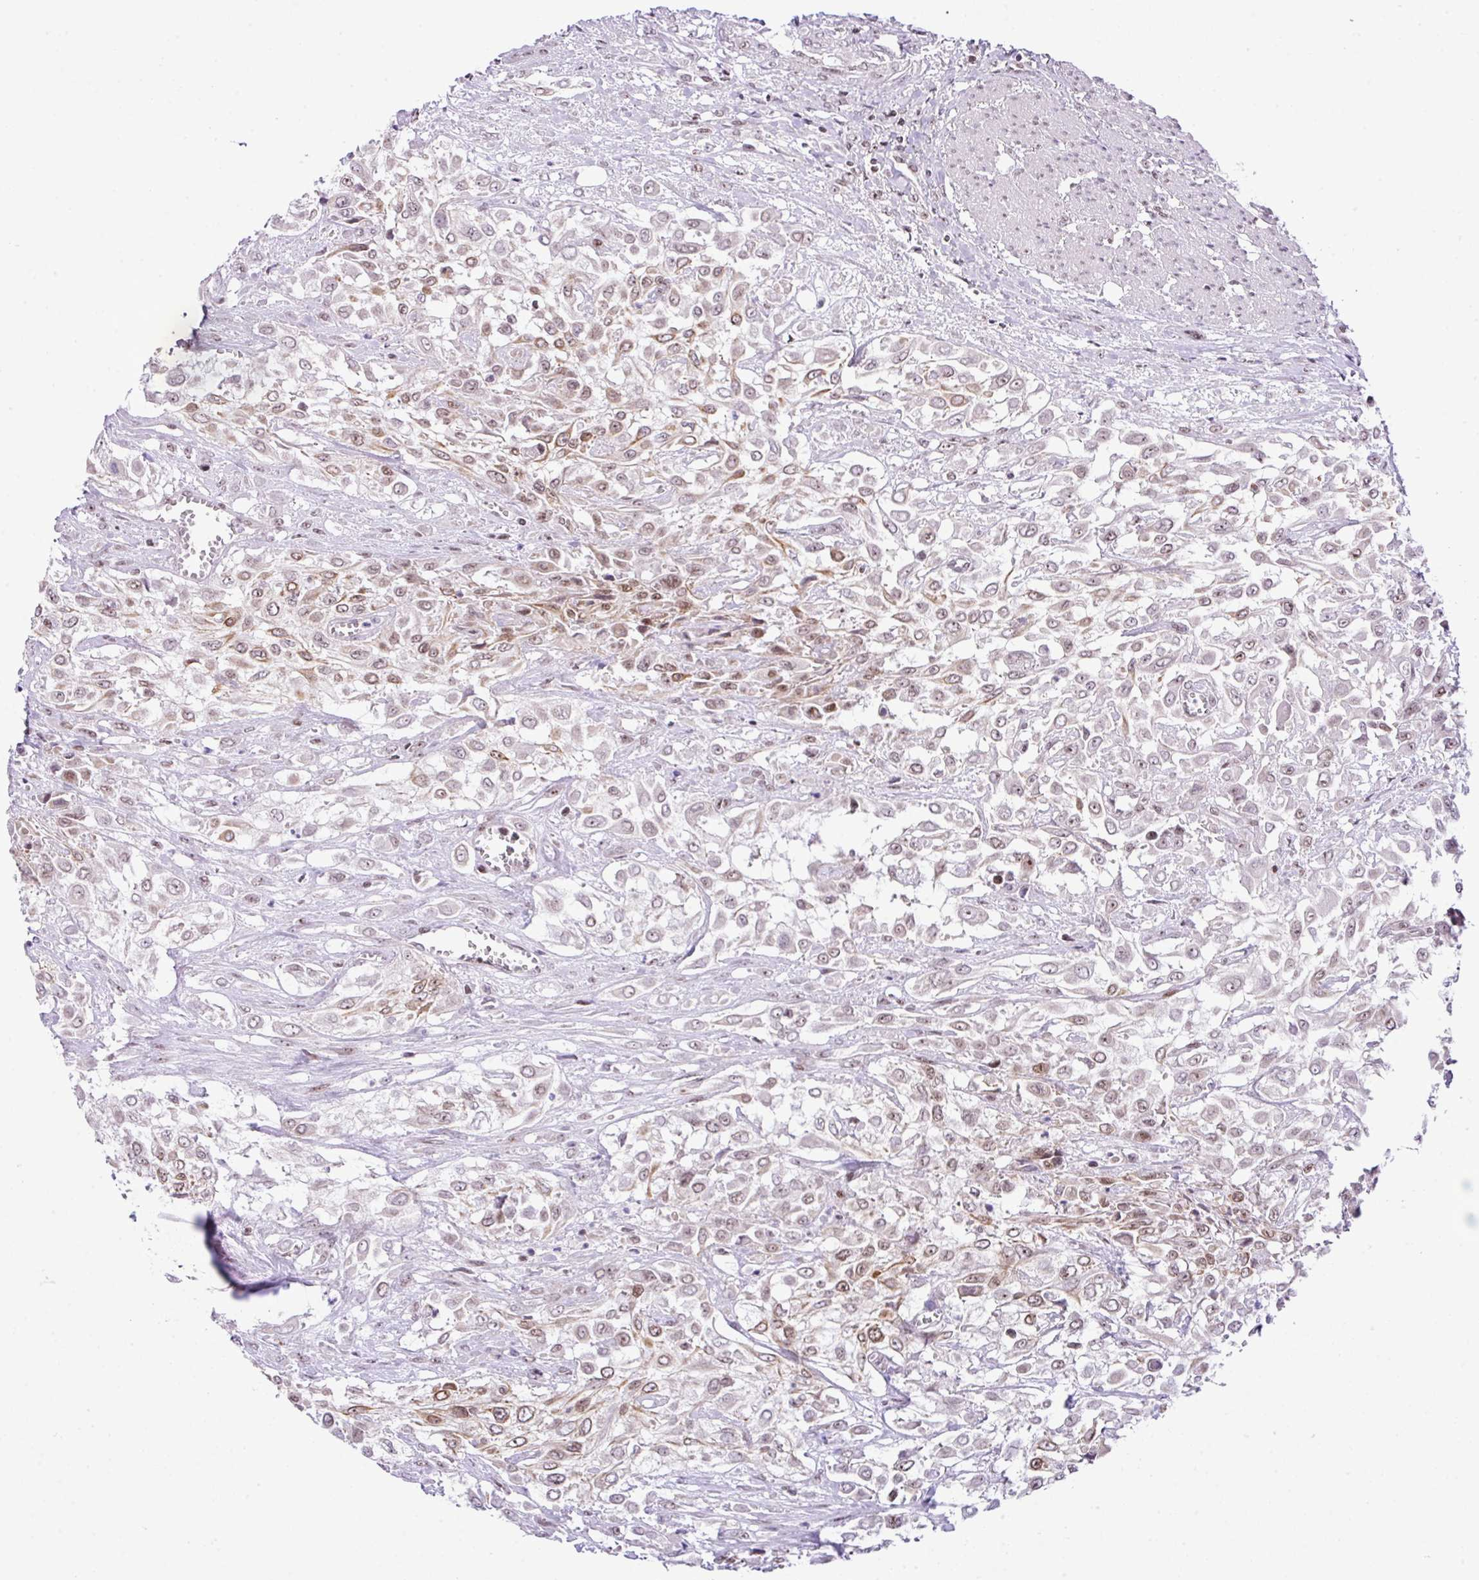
{"staining": {"intensity": "moderate", "quantity": "25%-75%", "location": "cytoplasmic/membranous,nuclear"}, "tissue": "urothelial cancer", "cell_type": "Tumor cells", "image_type": "cancer", "snomed": [{"axis": "morphology", "description": "Urothelial carcinoma, High grade"}, {"axis": "topography", "description": "Urinary bladder"}], "caption": "Urothelial carcinoma (high-grade) tissue demonstrates moderate cytoplasmic/membranous and nuclear expression in approximately 25%-75% of tumor cells, visualized by immunohistochemistry. (DAB = brown stain, brightfield microscopy at high magnification).", "gene": "CCDC137", "patient": {"sex": "male", "age": 57}}